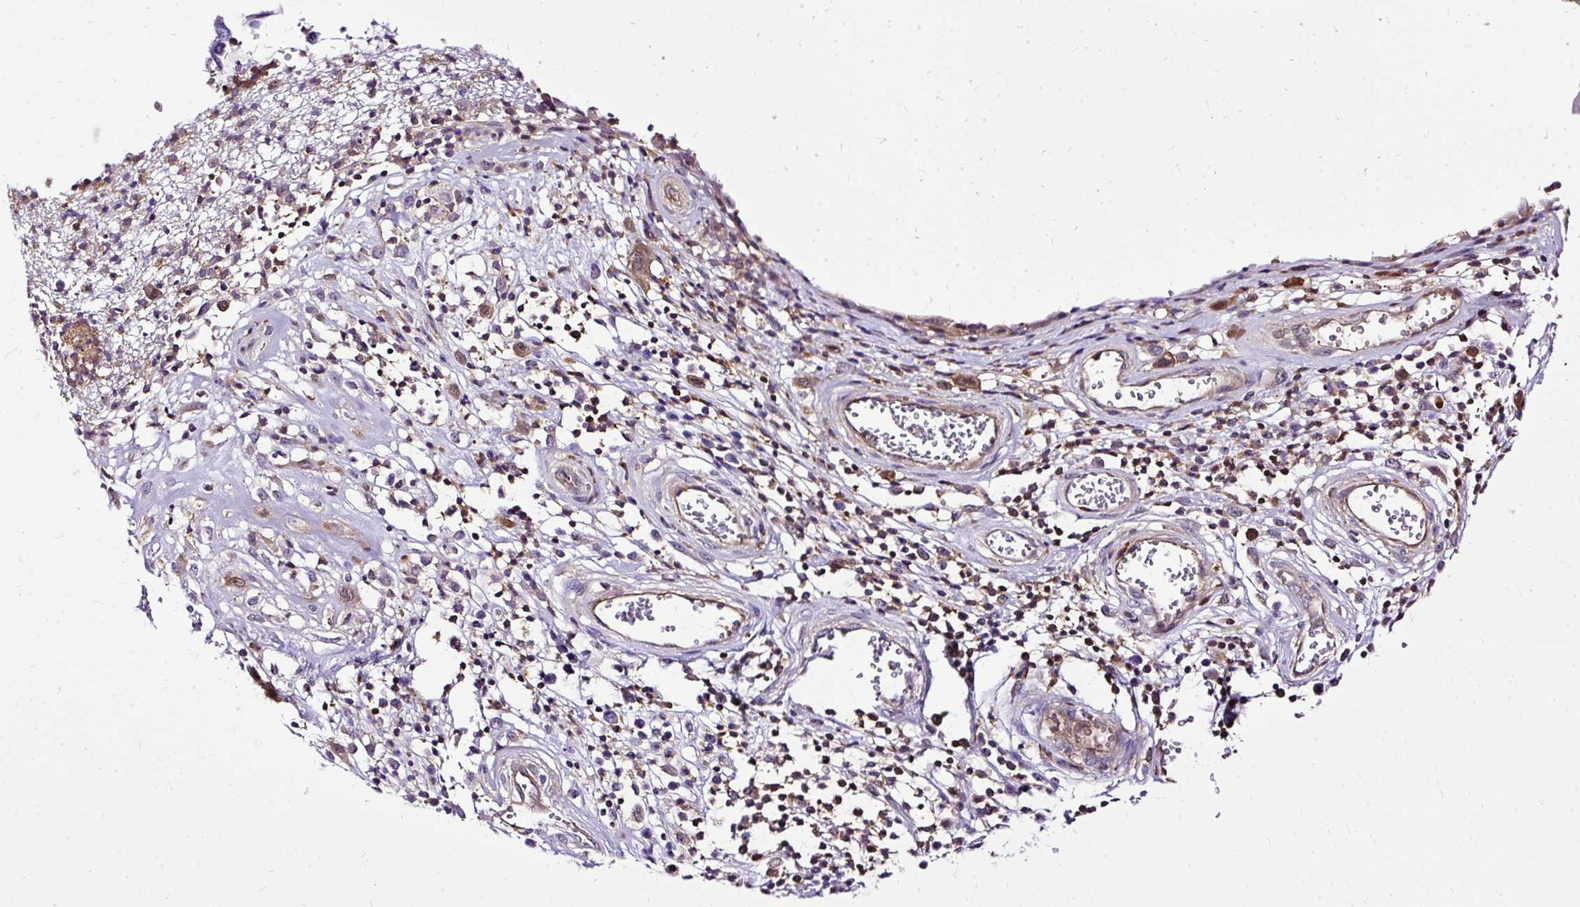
{"staining": {"intensity": "negative", "quantity": "none", "location": "none"}, "tissue": "stomach cancer", "cell_type": "Tumor cells", "image_type": "cancer", "snomed": [{"axis": "morphology", "description": "Adenocarcinoma, NOS"}, {"axis": "topography", "description": "Stomach"}], "caption": "Immunohistochemistry (IHC) of human stomach cancer exhibits no expression in tumor cells.", "gene": "TWF2", "patient": {"sex": "male", "age": 59}}